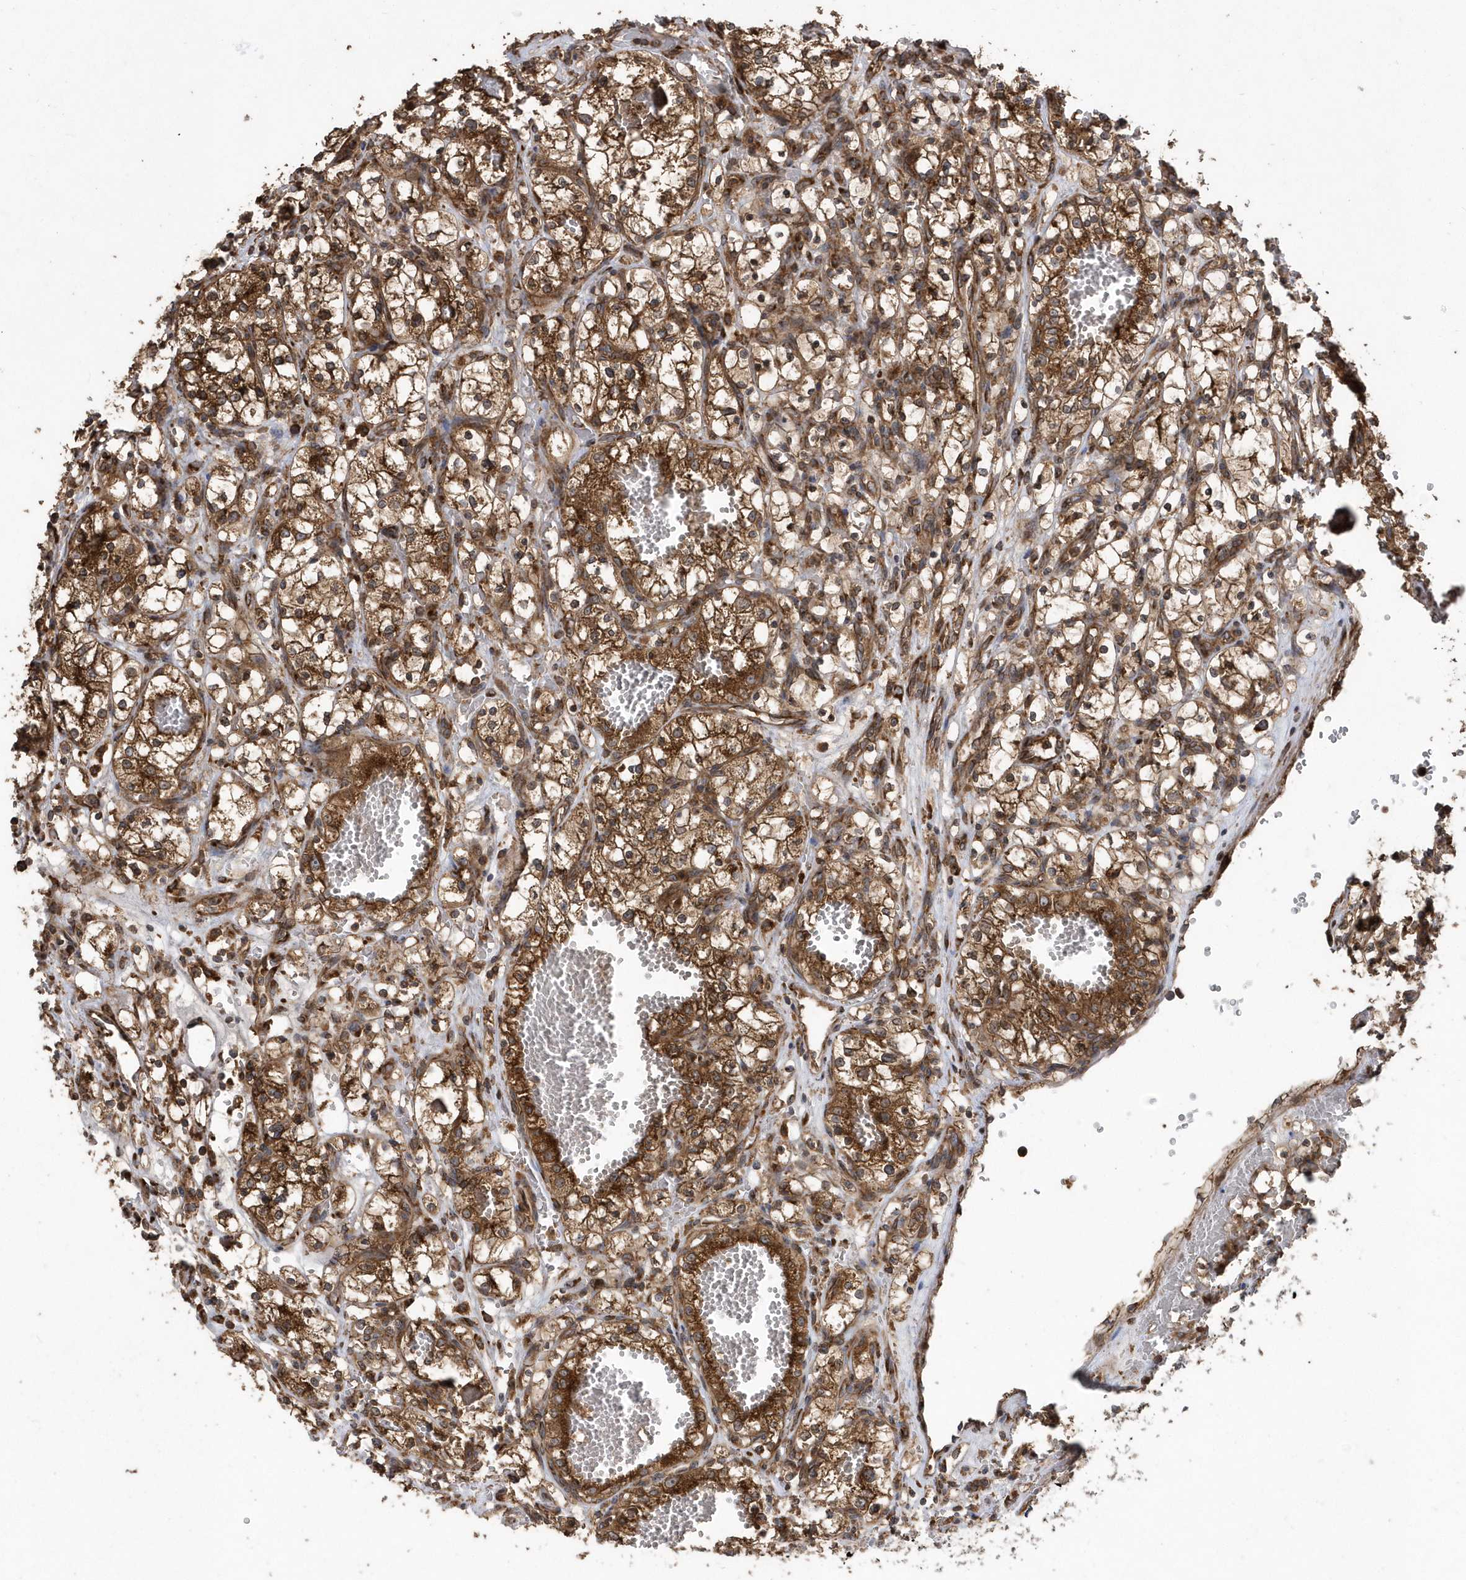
{"staining": {"intensity": "moderate", "quantity": ">75%", "location": "cytoplasmic/membranous"}, "tissue": "renal cancer", "cell_type": "Tumor cells", "image_type": "cancer", "snomed": [{"axis": "morphology", "description": "Adenocarcinoma, NOS"}, {"axis": "topography", "description": "Kidney"}], "caption": "Human adenocarcinoma (renal) stained with a brown dye shows moderate cytoplasmic/membranous positive positivity in about >75% of tumor cells.", "gene": "WASHC5", "patient": {"sex": "female", "age": 69}}